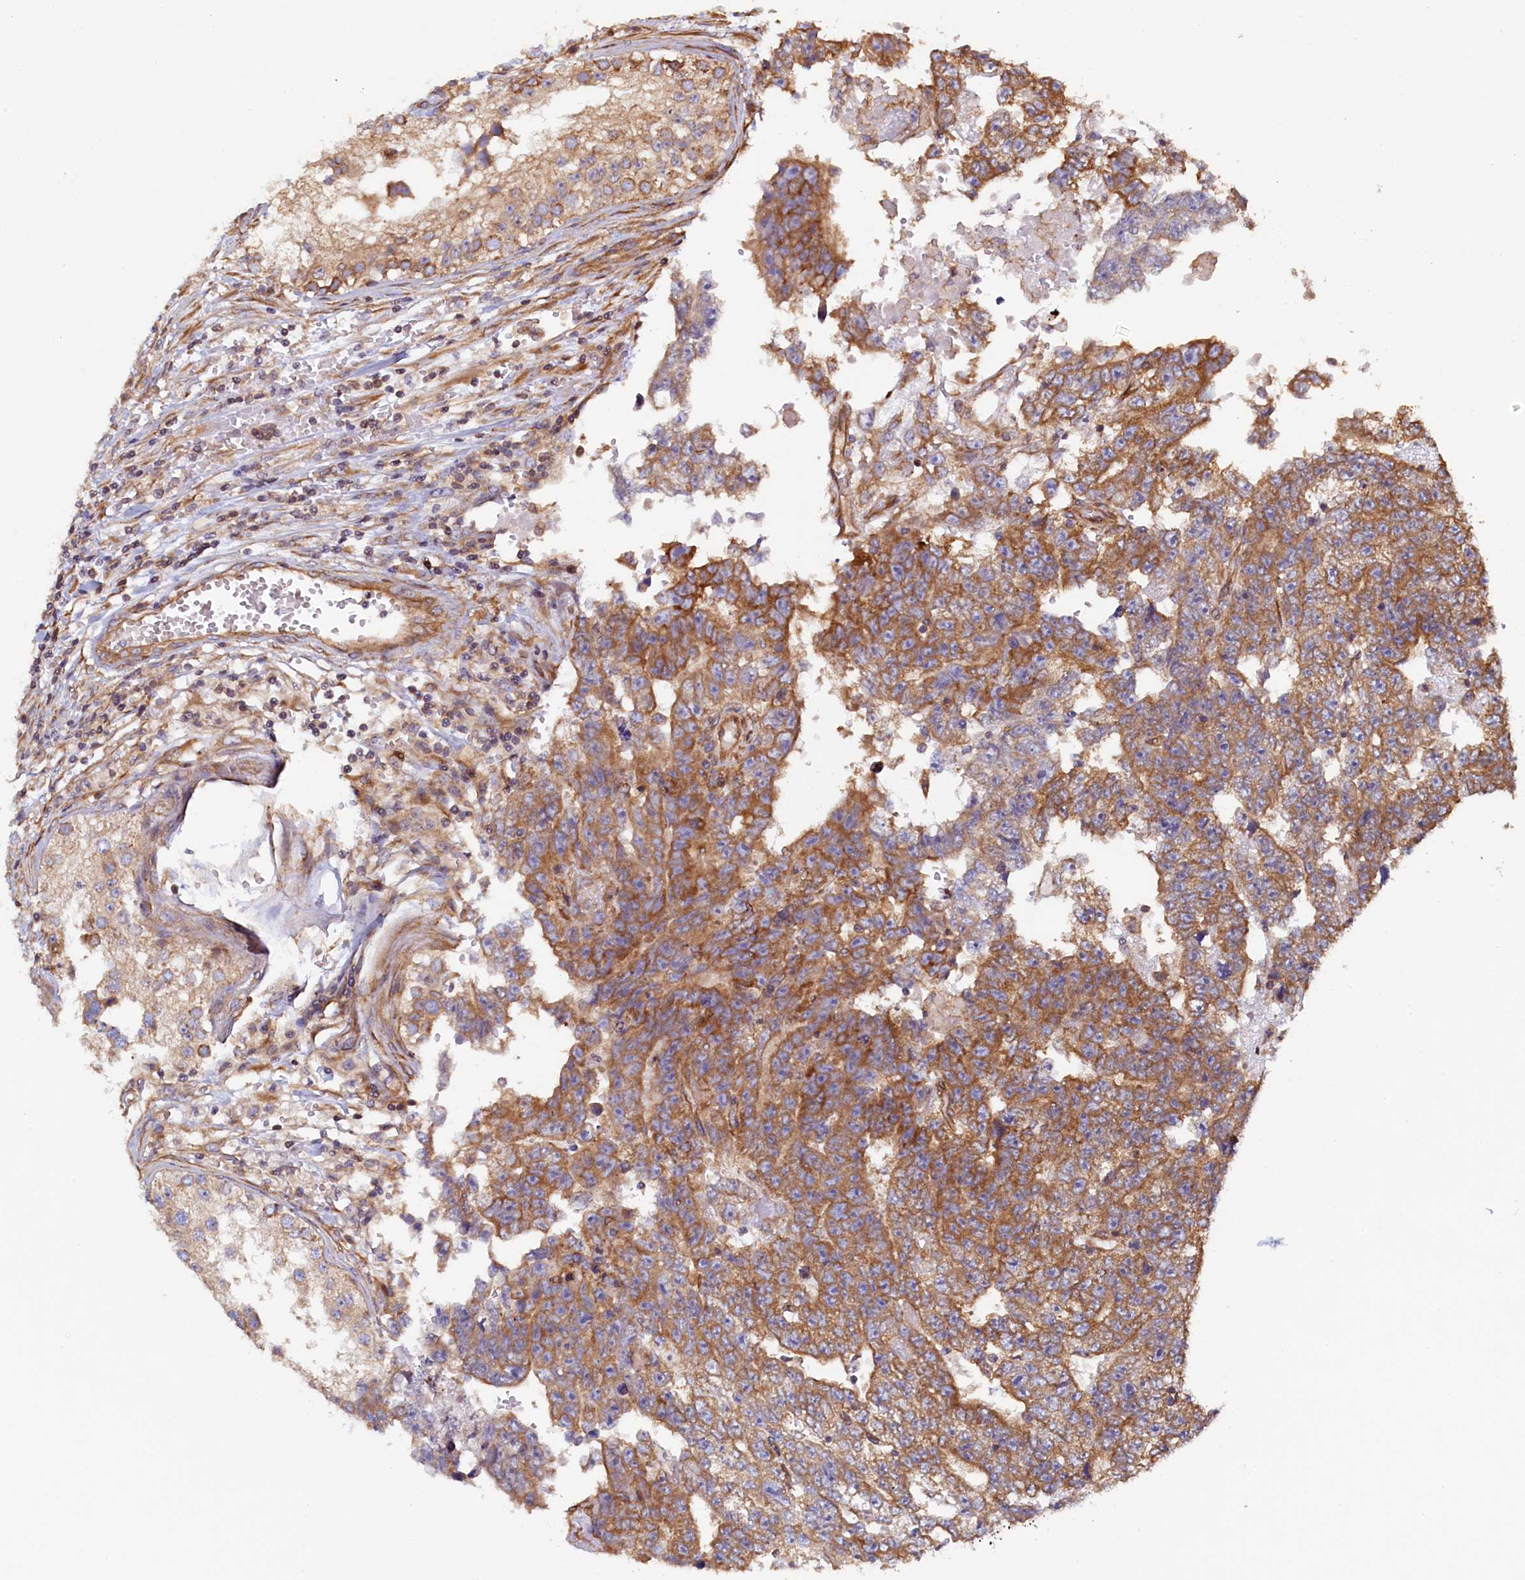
{"staining": {"intensity": "moderate", "quantity": "25%-75%", "location": "cytoplasmic/membranous"}, "tissue": "testis cancer", "cell_type": "Tumor cells", "image_type": "cancer", "snomed": [{"axis": "morphology", "description": "Carcinoma, Embryonal, NOS"}, {"axis": "topography", "description": "Testis"}], "caption": "Testis cancer (embryonal carcinoma) was stained to show a protein in brown. There is medium levels of moderate cytoplasmic/membranous positivity in approximately 25%-75% of tumor cells. (Stains: DAB in brown, nuclei in blue, Microscopy: brightfield microscopy at high magnification).", "gene": "ATXN2L", "patient": {"sex": "male", "age": 25}}